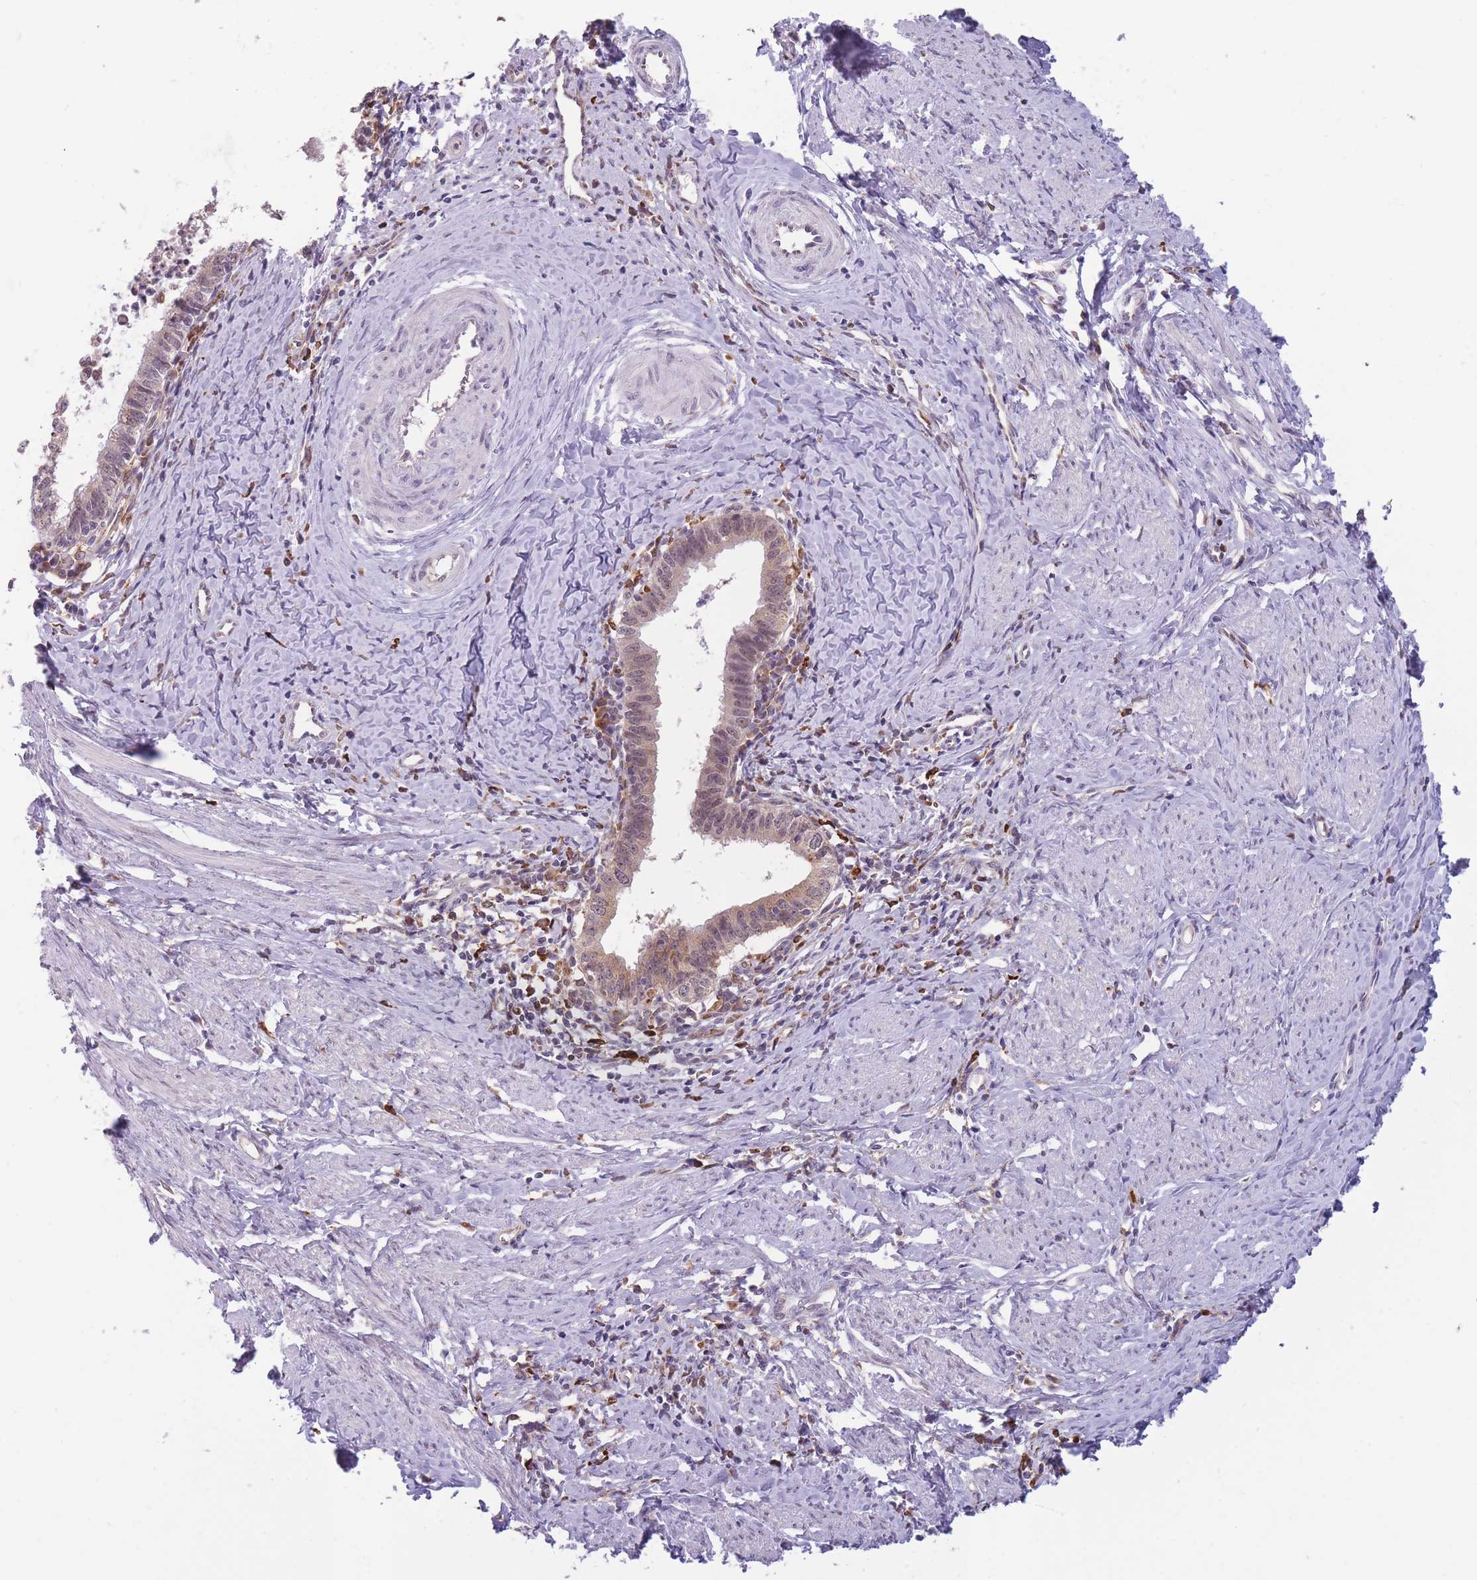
{"staining": {"intensity": "weak", "quantity": ">75%", "location": "cytoplasmic/membranous,nuclear"}, "tissue": "cervical cancer", "cell_type": "Tumor cells", "image_type": "cancer", "snomed": [{"axis": "morphology", "description": "Adenocarcinoma, NOS"}, {"axis": "topography", "description": "Cervix"}], "caption": "Protein expression analysis of adenocarcinoma (cervical) demonstrates weak cytoplasmic/membranous and nuclear expression in approximately >75% of tumor cells.", "gene": "TMEM121", "patient": {"sex": "female", "age": 36}}